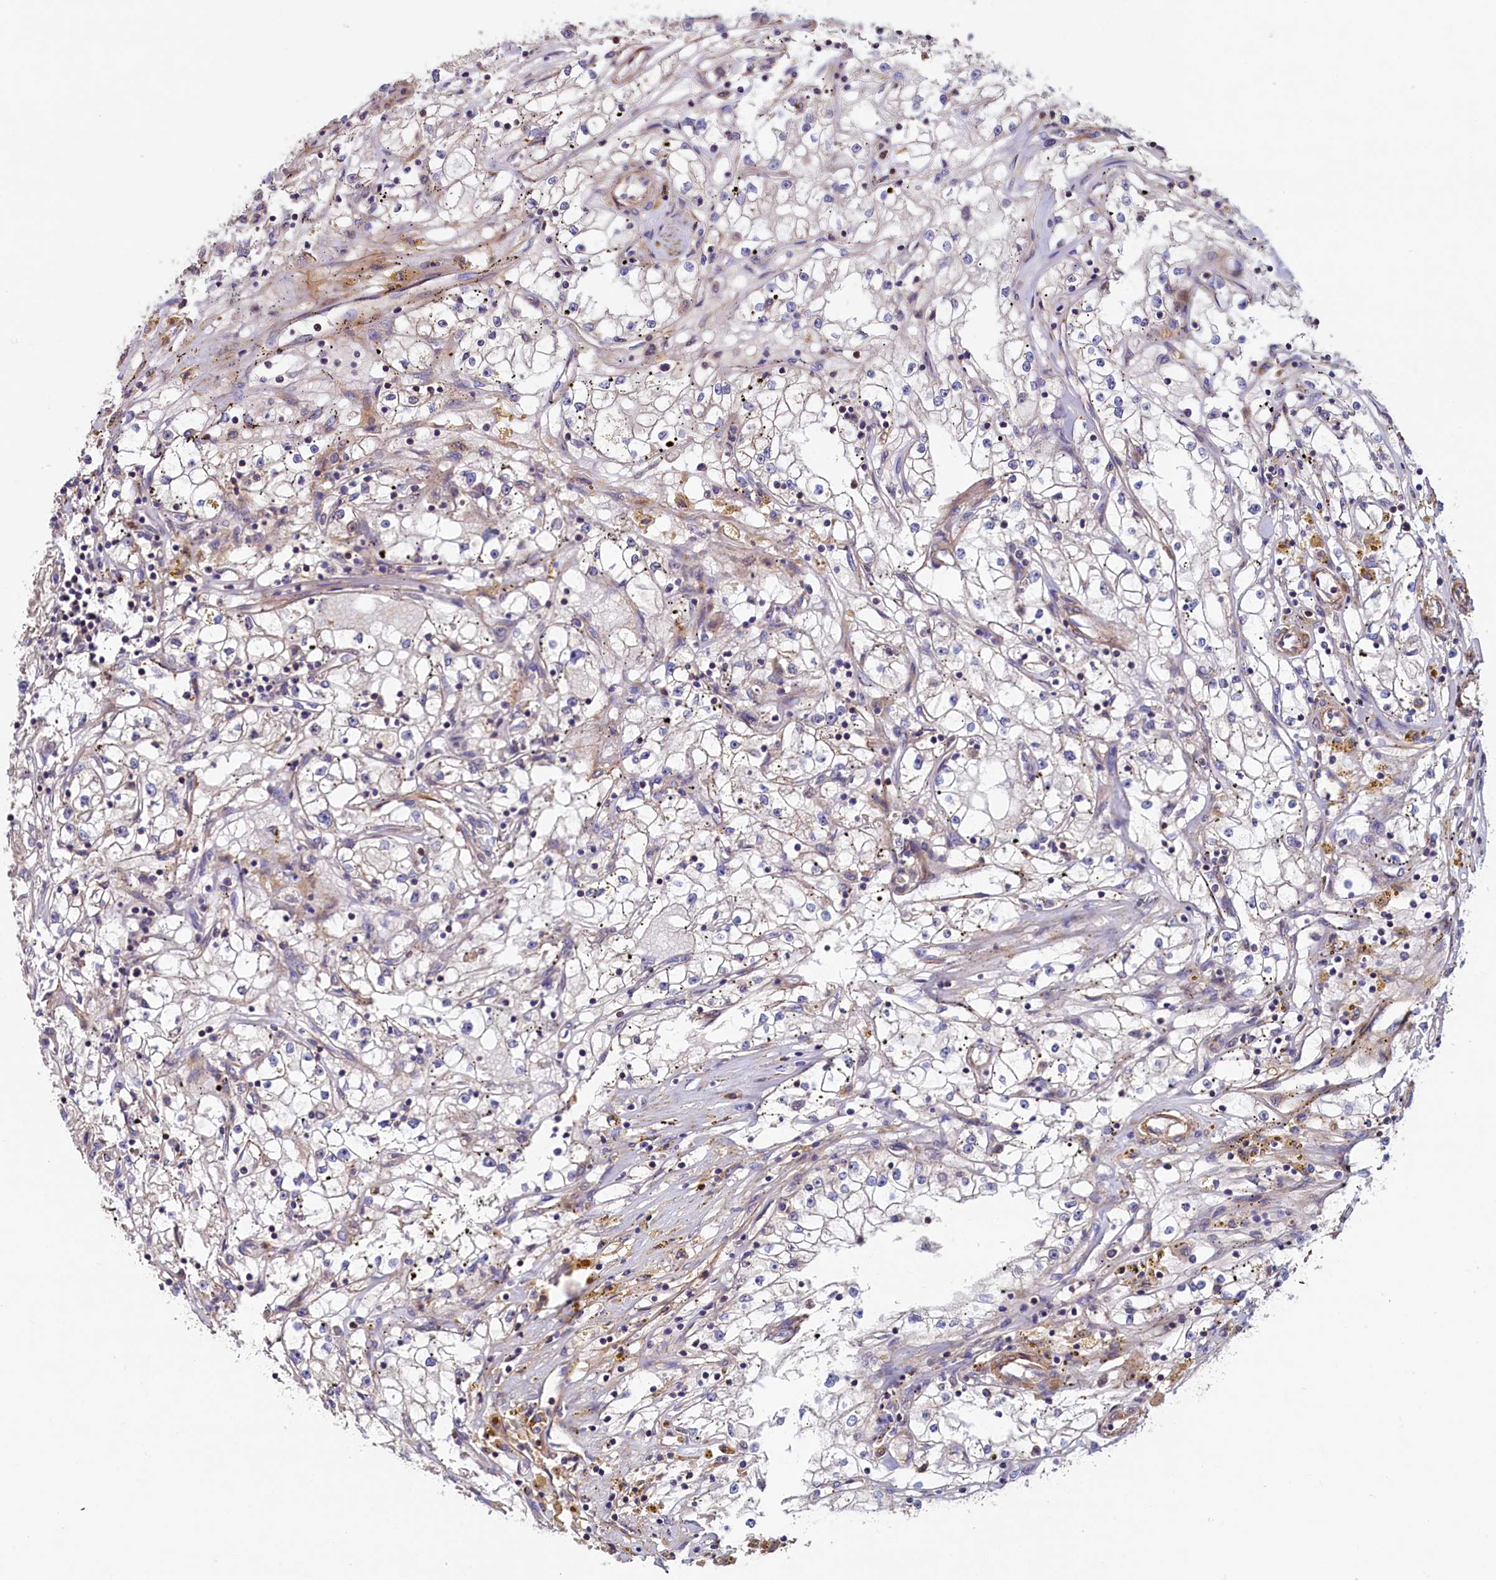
{"staining": {"intensity": "negative", "quantity": "none", "location": "none"}, "tissue": "renal cancer", "cell_type": "Tumor cells", "image_type": "cancer", "snomed": [{"axis": "morphology", "description": "Adenocarcinoma, NOS"}, {"axis": "topography", "description": "Kidney"}], "caption": "Tumor cells show no significant positivity in renal adenocarcinoma.", "gene": "DUOXA1", "patient": {"sex": "male", "age": 56}}